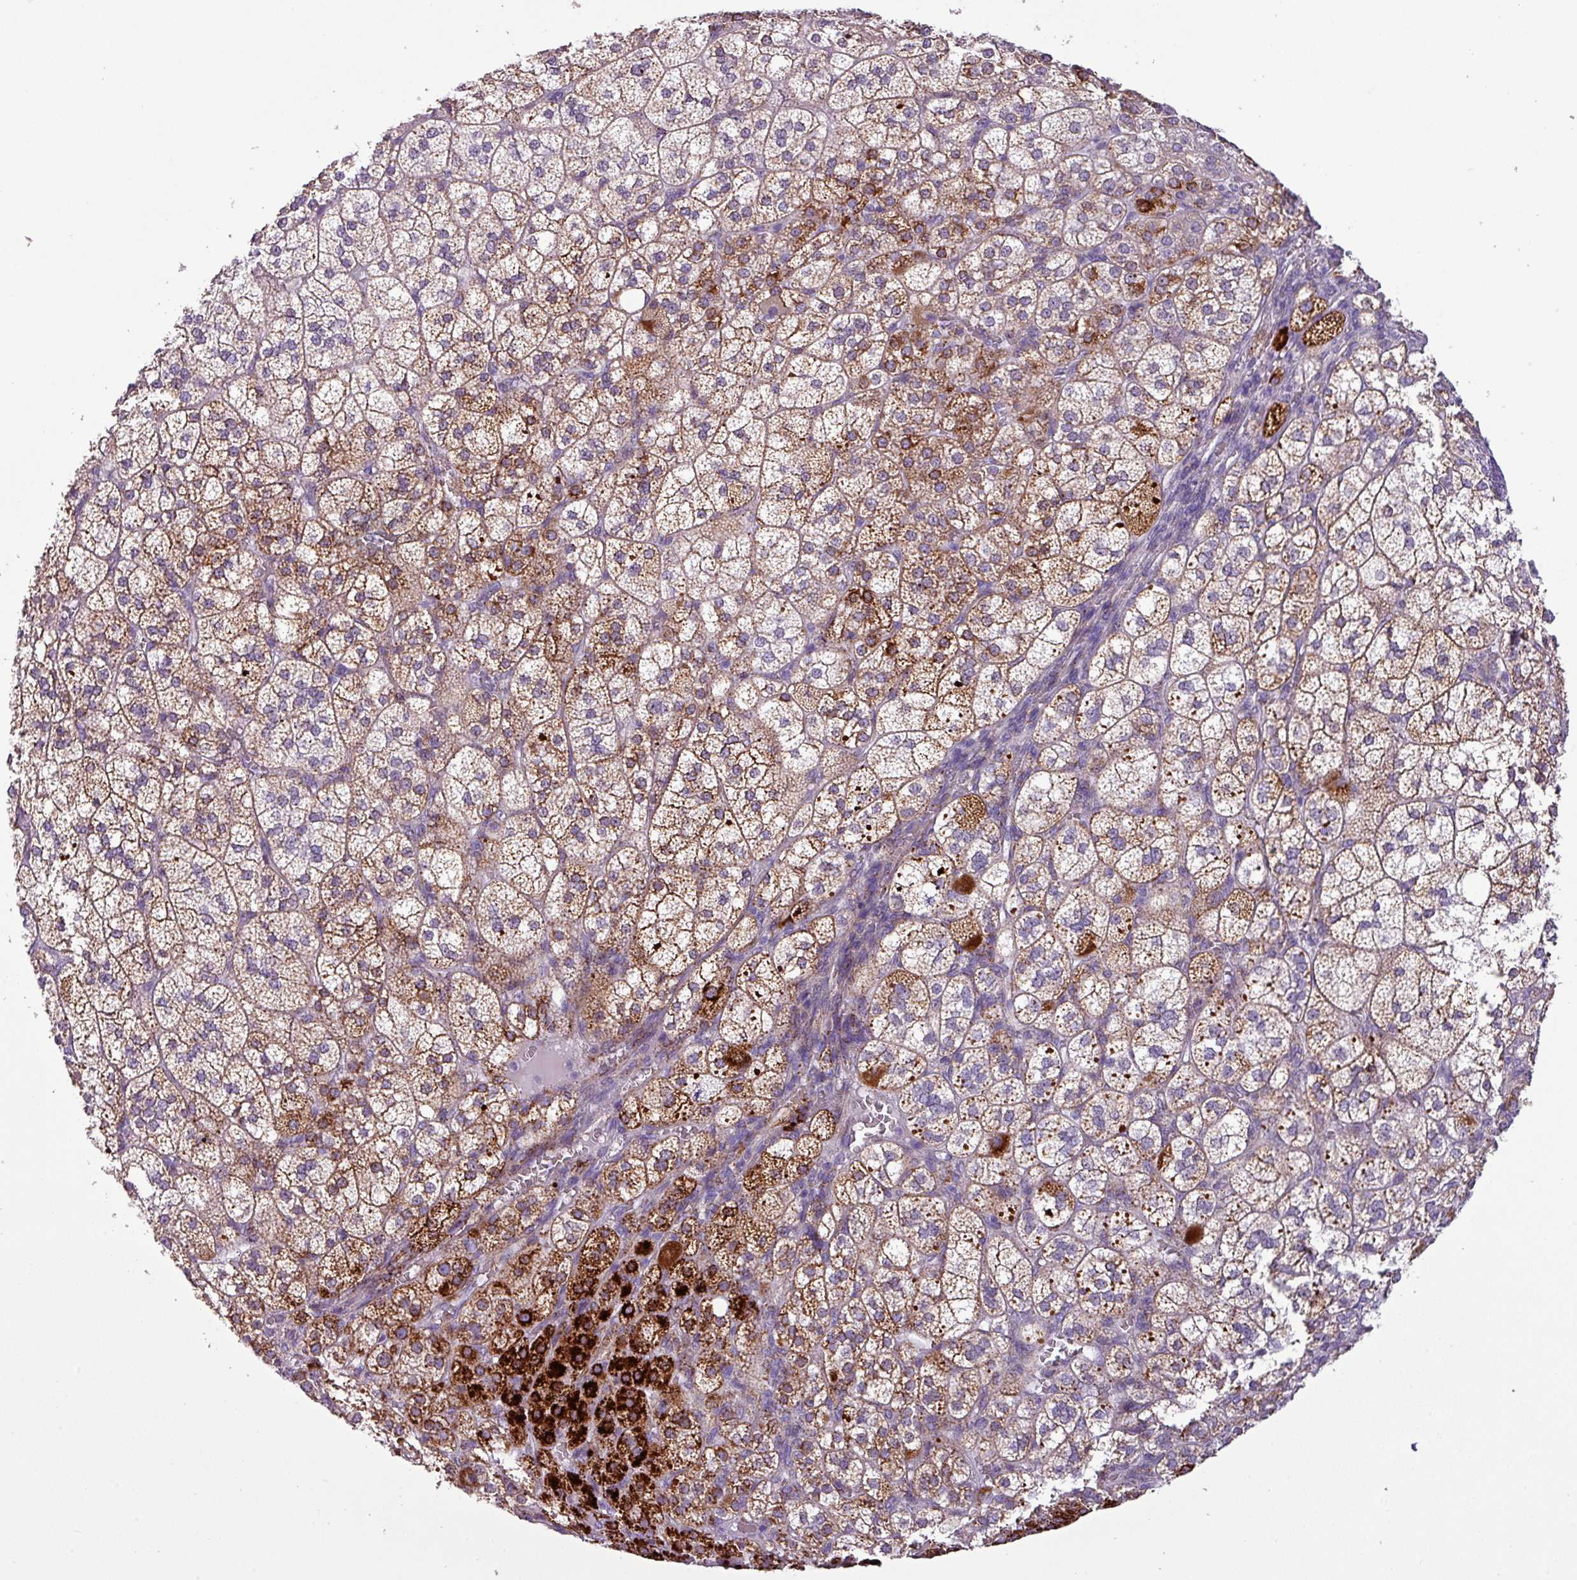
{"staining": {"intensity": "strong", "quantity": ">75%", "location": "cytoplasmic/membranous"}, "tissue": "adrenal gland", "cell_type": "Glandular cells", "image_type": "normal", "snomed": [{"axis": "morphology", "description": "Normal tissue, NOS"}, {"axis": "topography", "description": "Adrenal gland"}], "caption": "Protein staining demonstrates strong cytoplasmic/membranous expression in about >75% of glandular cells in benign adrenal gland.", "gene": "ZNF667", "patient": {"sex": "female", "age": 60}}